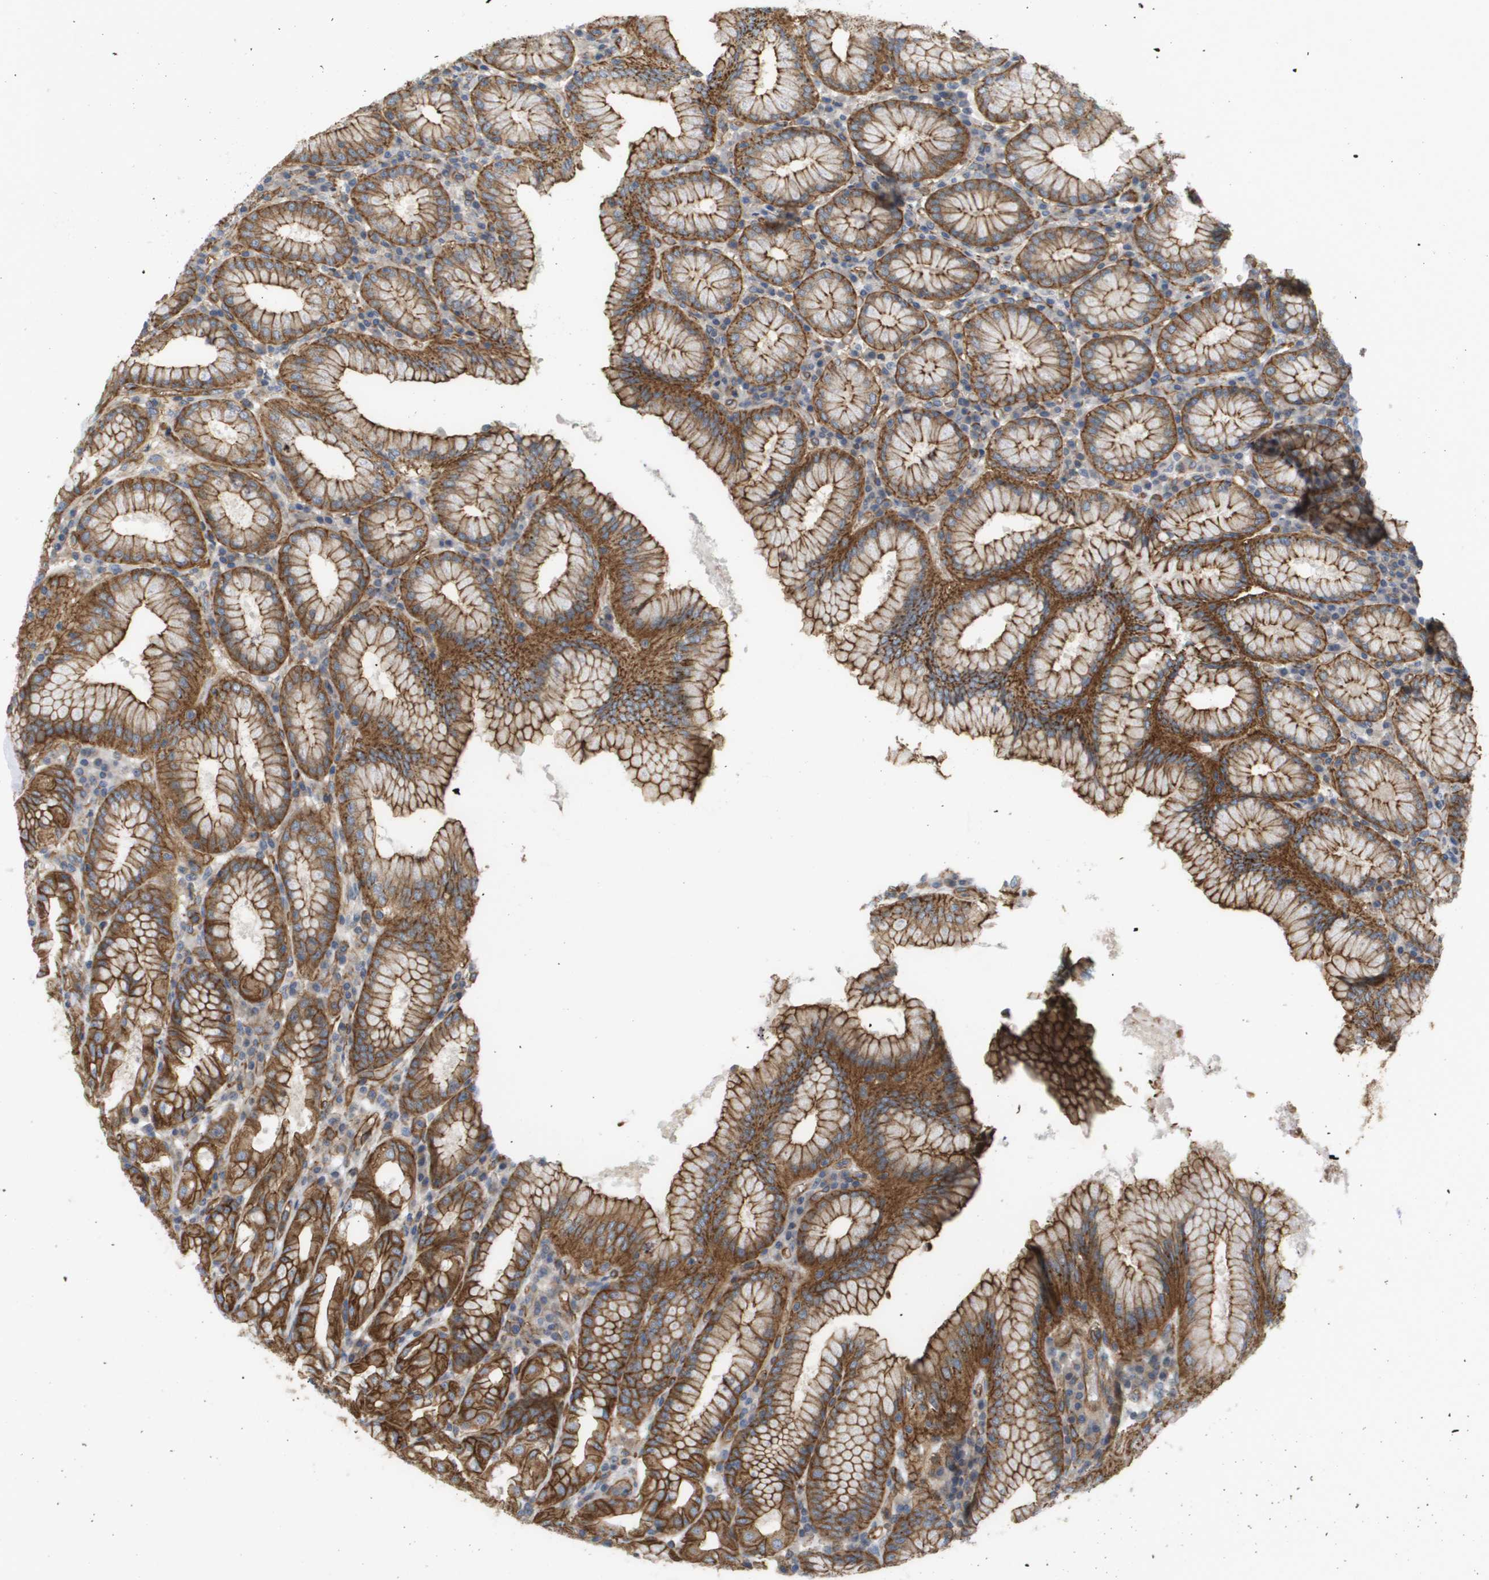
{"staining": {"intensity": "moderate", "quantity": ">75%", "location": "cytoplasmic/membranous"}, "tissue": "stomach", "cell_type": "Glandular cells", "image_type": "normal", "snomed": [{"axis": "morphology", "description": "Normal tissue, NOS"}, {"axis": "topography", "description": "Stomach"}, {"axis": "topography", "description": "Stomach, lower"}], "caption": "Glandular cells demonstrate medium levels of moderate cytoplasmic/membranous expression in approximately >75% of cells in normal human stomach.", "gene": "SGMS2", "patient": {"sex": "female", "age": 56}}